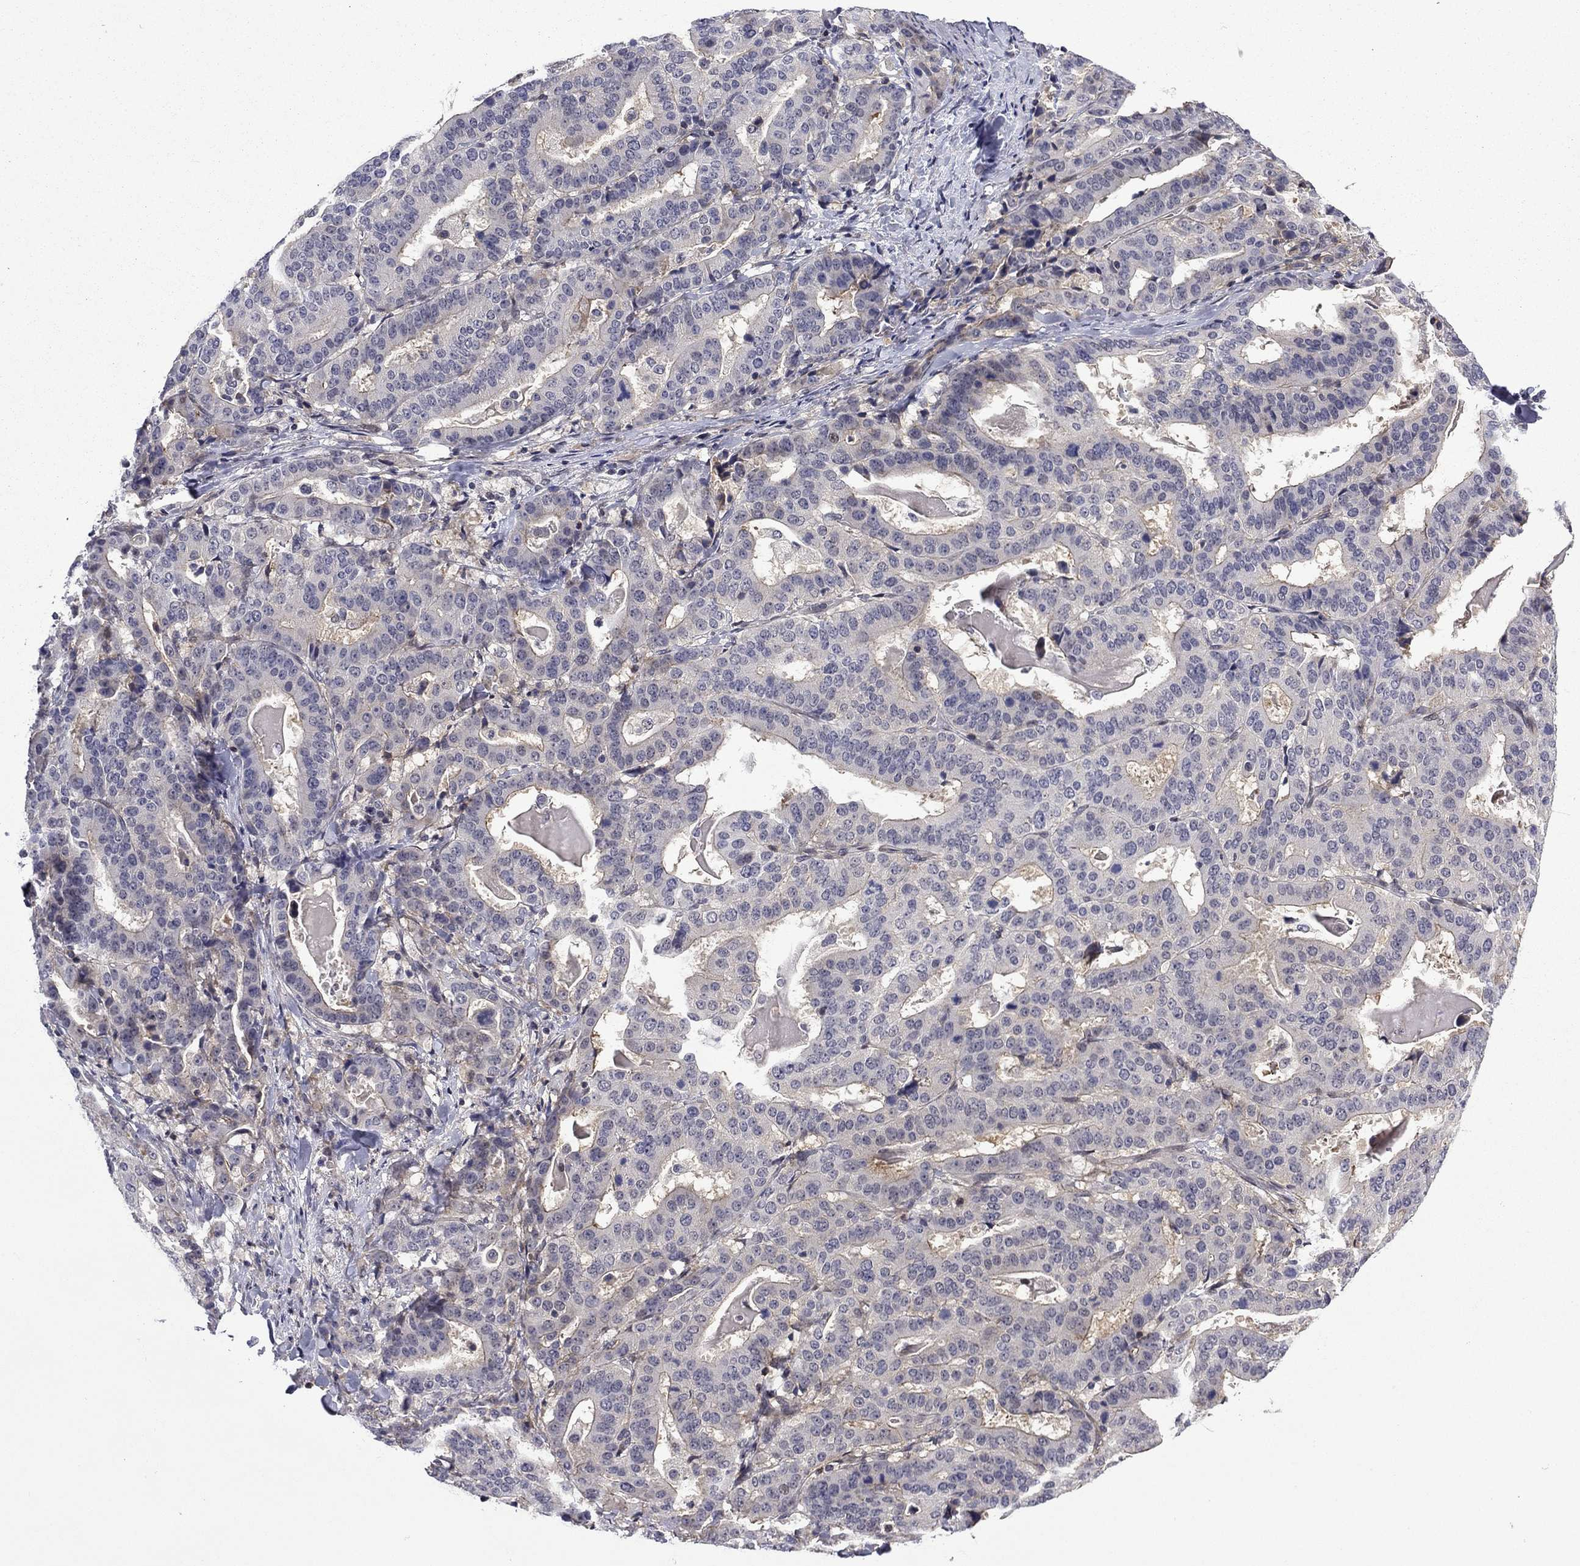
{"staining": {"intensity": "negative", "quantity": "none", "location": "none"}, "tissue": "stomach cancer", "cell_type": "Tumor cells", "image_type": "cancer", "snomed": [{"axis": "morphology", "description": "Adenocarcinoma, NOS"}, {"axis": "topography", "description": "Stomach"}], "caption": "The photomicrograph reveals no significant positivity in tumor cells of stomach cancer.", "gene": "B3GAT1", "patient": {"sex": "male", "age": 48}}